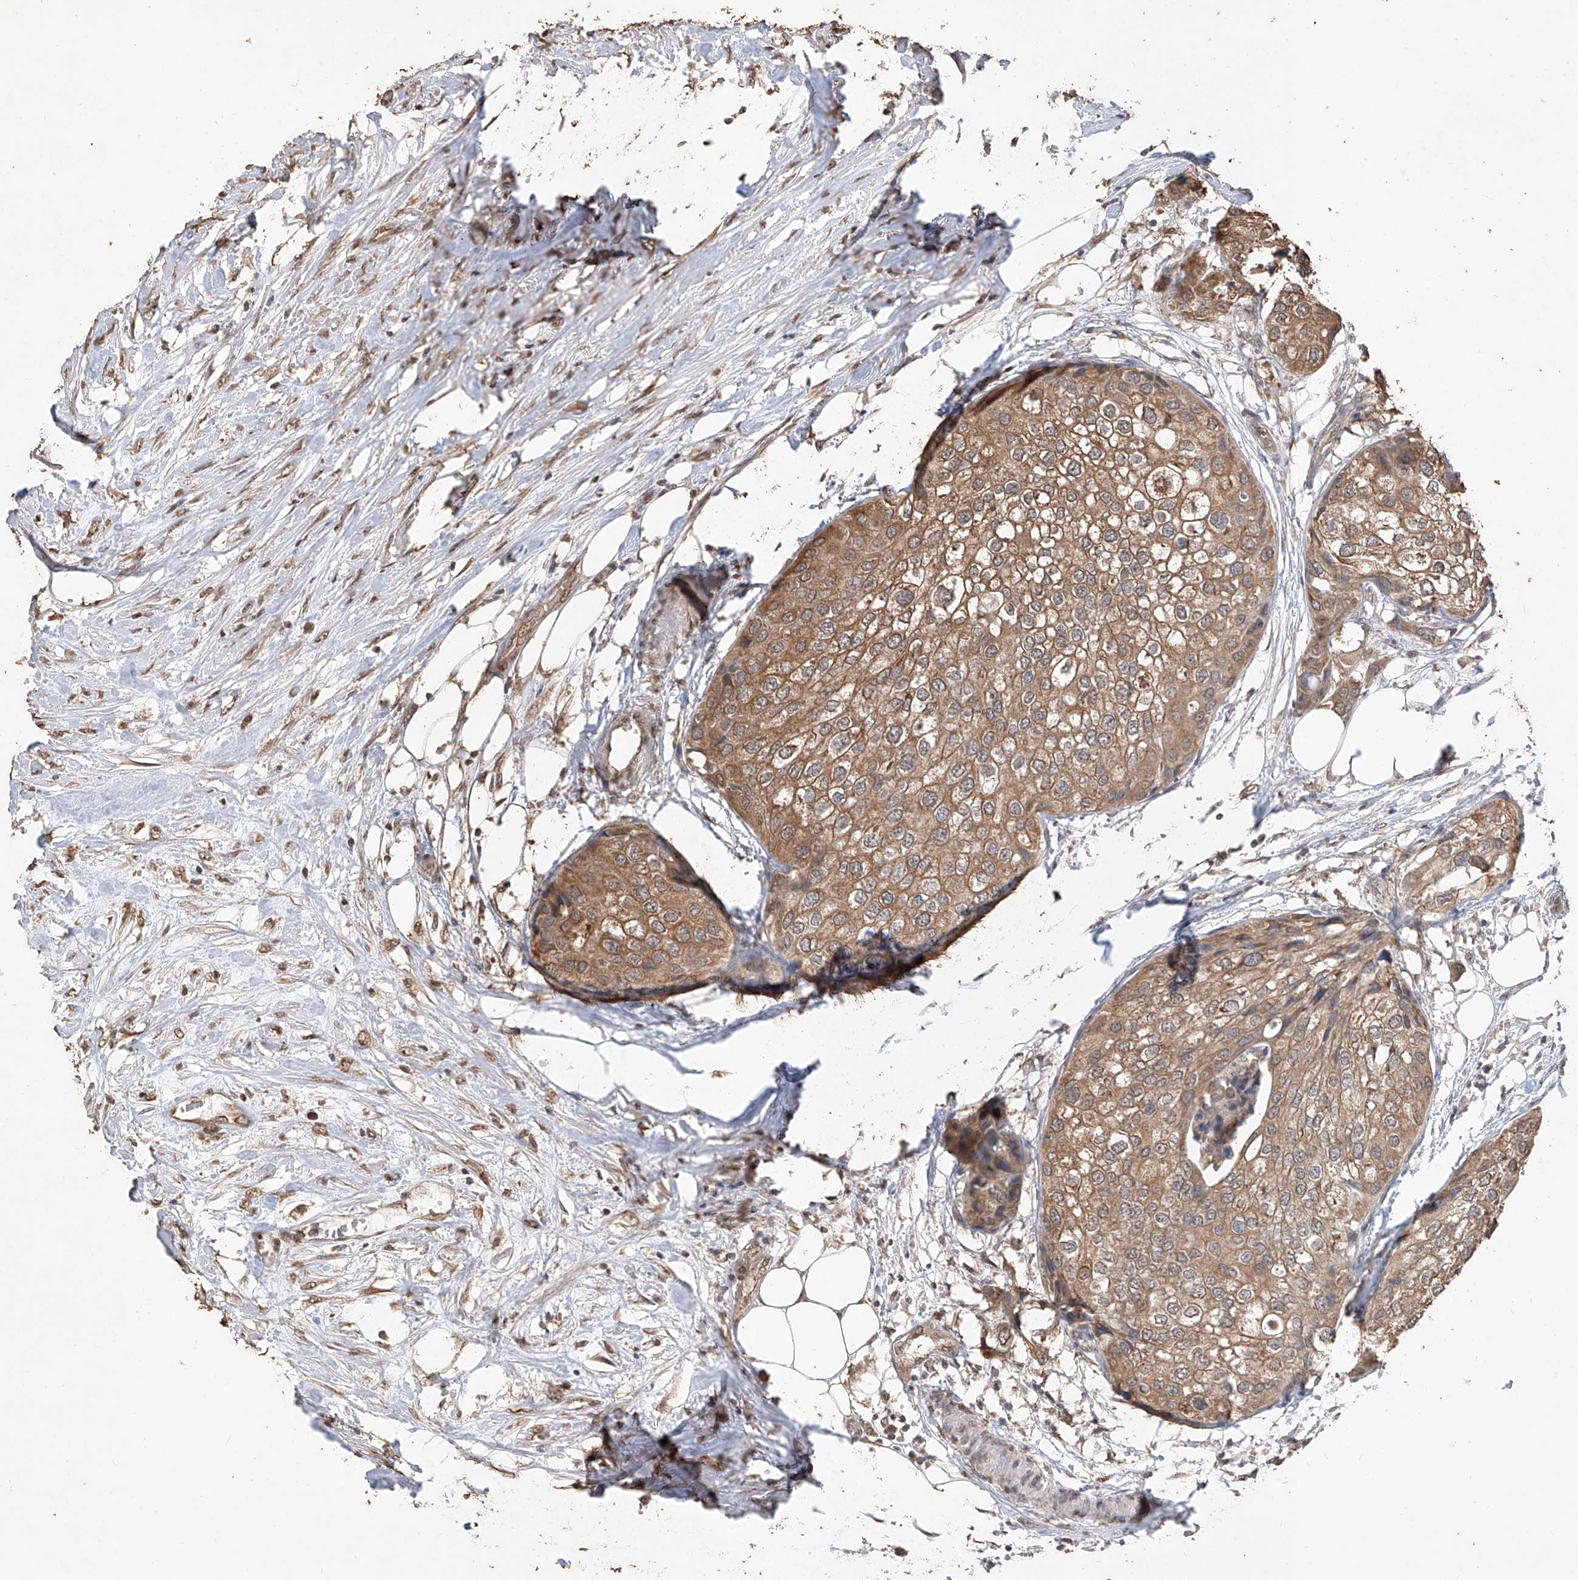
{"staining": {"intensity": "moderate", "quantity": ">75%", "location": "cytoplasmic/membranous"}, "tissue": "urothelial cancer", "cell_type": "Tumor cells", "image_type": "cancer", "snomed": [{"axis": "morphology", "description": "Urothelial carcinoma, High grade"}, {"axis": "topography", "description": "Urinary bladder"}], "caption": "A micrograph showing moderate cytoplasmic/membranous positivity in approximately >75% of tumor cells in high-grade urothelial carcinoma, as visualized by brown immunohistochemical staining.", "gene": "ELOVL1", "patient": {"sex": "male", "age": 64}}